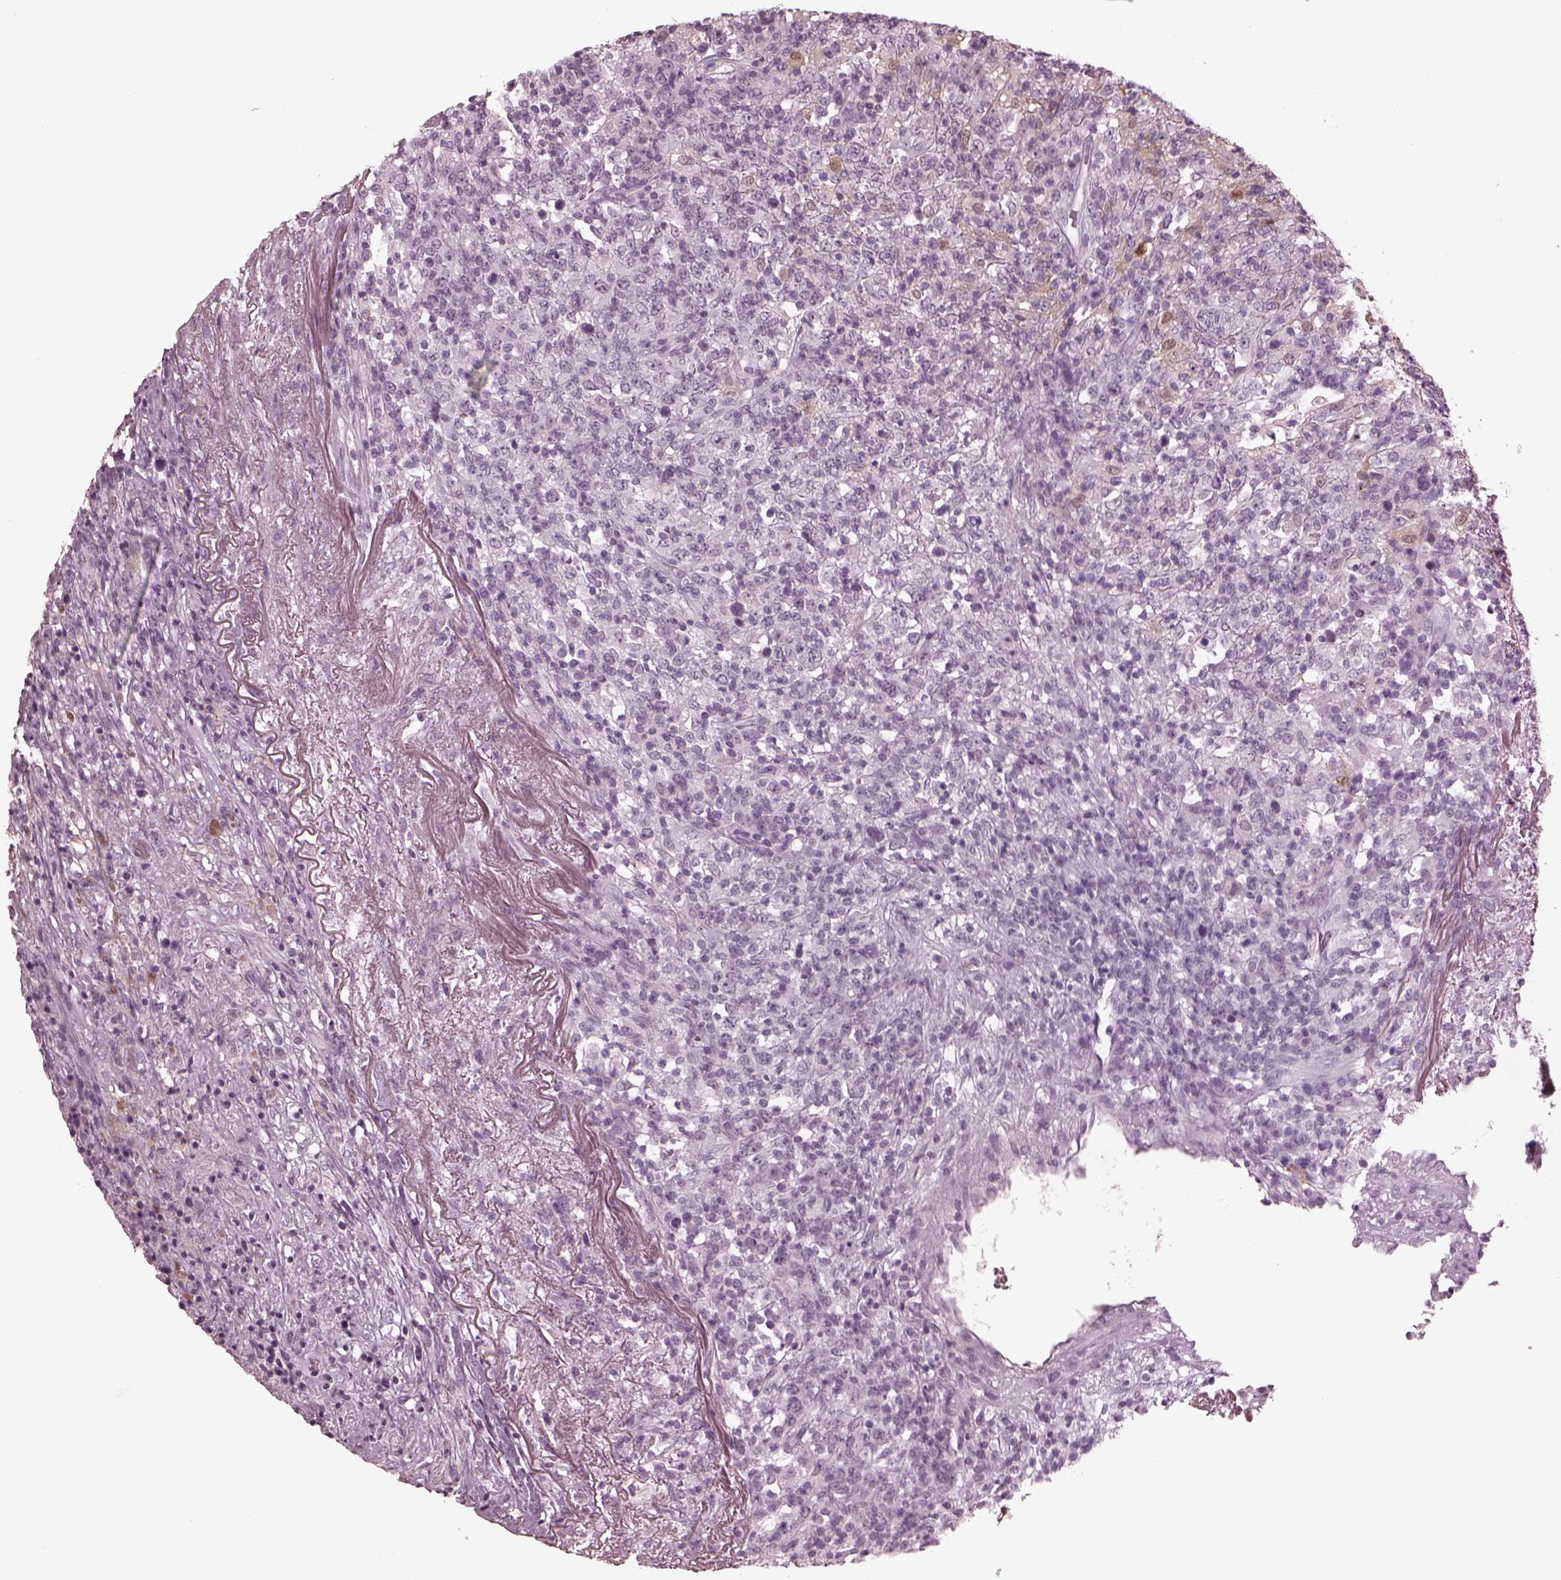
{"staining": {"intensity": "negative", "quantity": "none", "location": "none"}, "tissue": "lymphoma", "cell_type": "Tumor cells", "image_type": "cancer", "snomed": [{"axis": "morphology", "description": "Malignant lymphoma, non-Hodgkin's type, High grade"}, {"axis": "topography", "description": "Lung"}], "caption": "The image shows no staining of tumor cells in malignant lymphoma, non-Hodgkin's type (high-grade). (DAB (3,3'-diaminobenzidine) immunohistochemistry (IHC) with hematoxylin counter stain).", "gene": "C2orf81", "patient": {"sex": "male", "age": 79}}